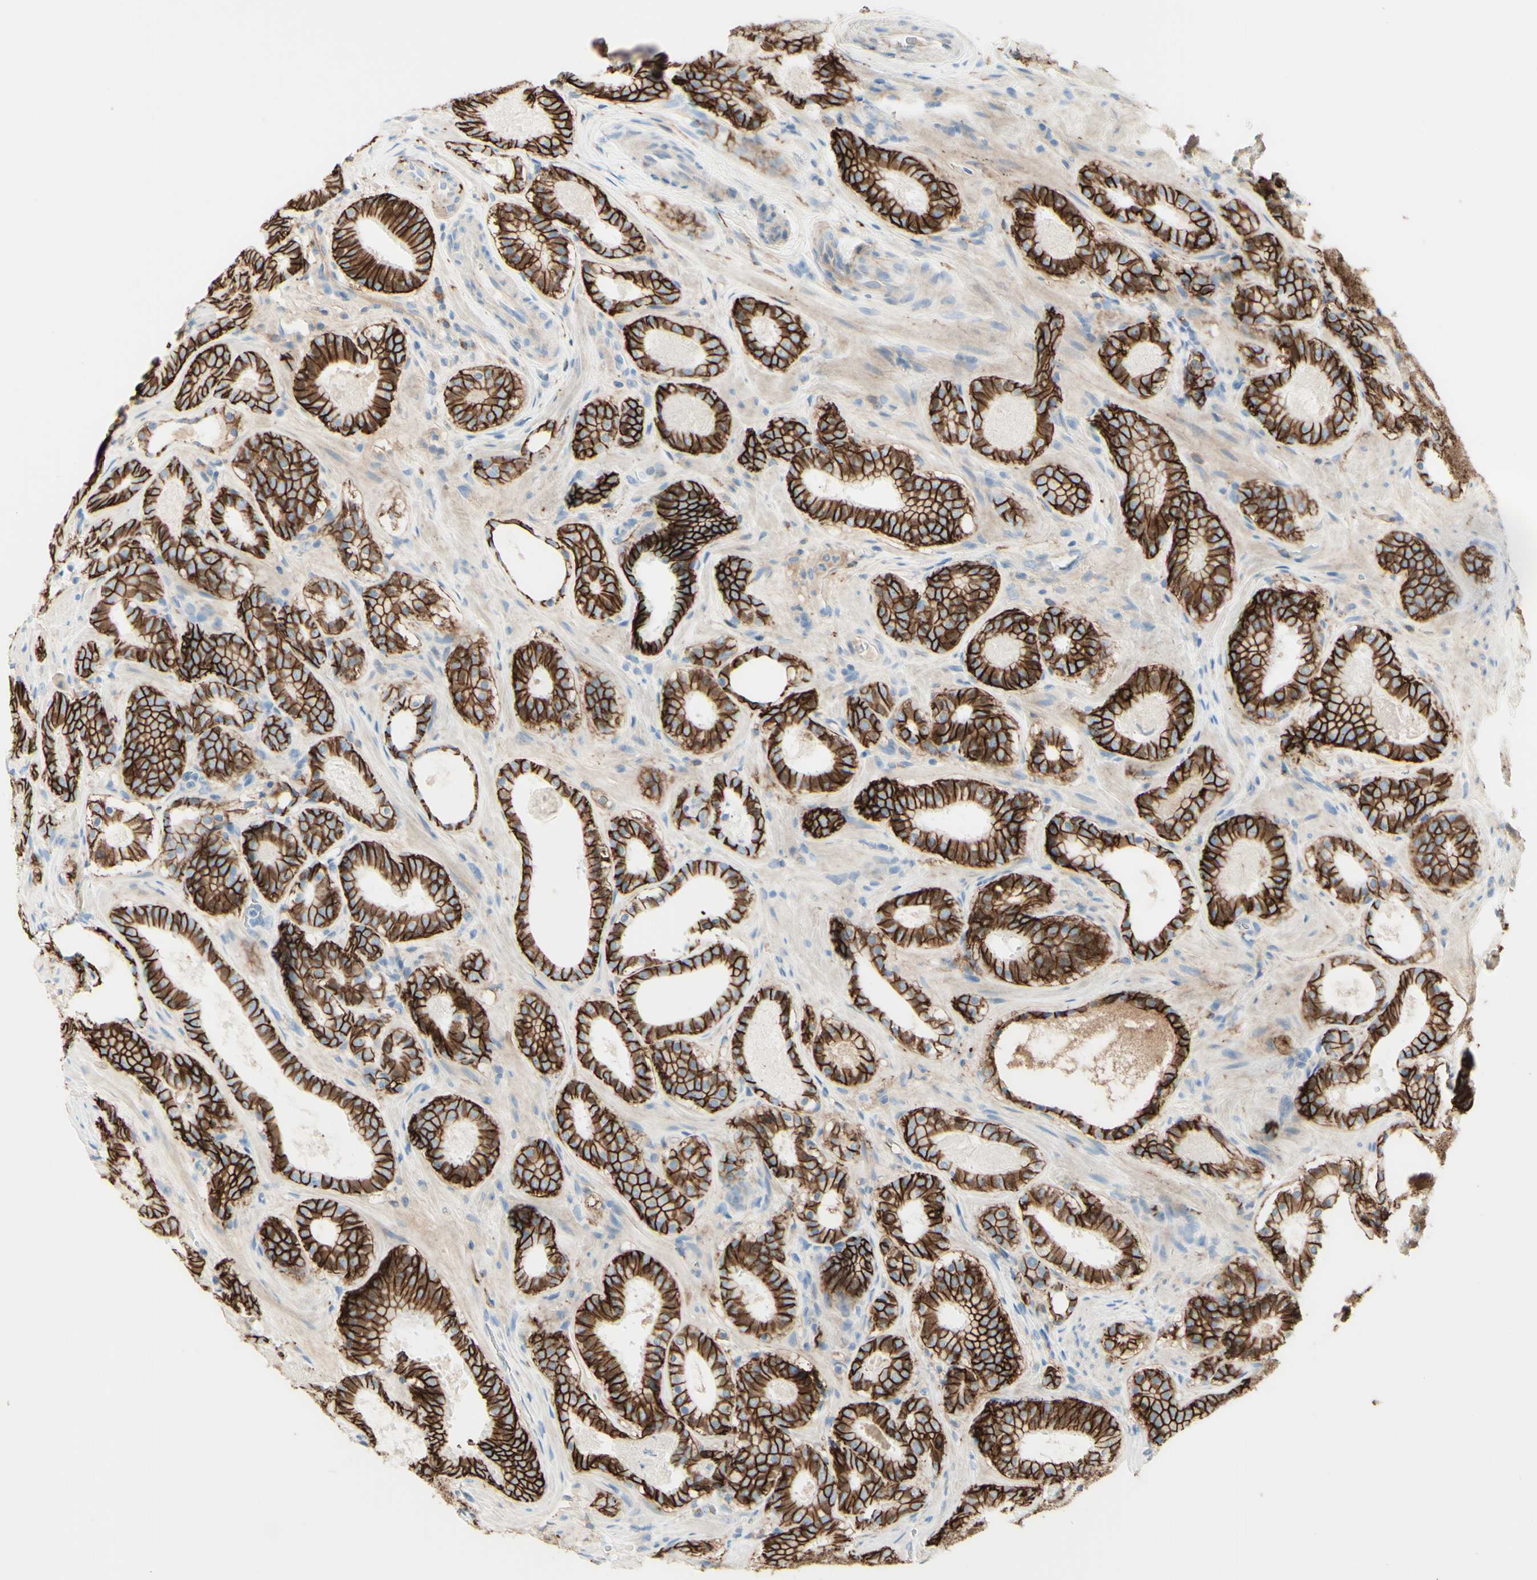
{"staining": {"intensity": "strong", "quantity": ">75%", "location": "cytoplasmic/membranous"}, "tissue": "prostate cancer", "cell_type": "Tumor cells", "image_type": "cancer", "snomed": [{"axis": "morphology", "description": "Adenocarcinoma, Low grade"}, {"axis": "topography", "description": "Prostate"}], "caption": "IHC of adenocarcinoma (low-grade) (prostate) demonstrates high levels of strong cytoplasmic/membranous staining in about >75% of tumor cells.", "gene": "ALCAM", "patient": {"sex": "male", "age": 69}}